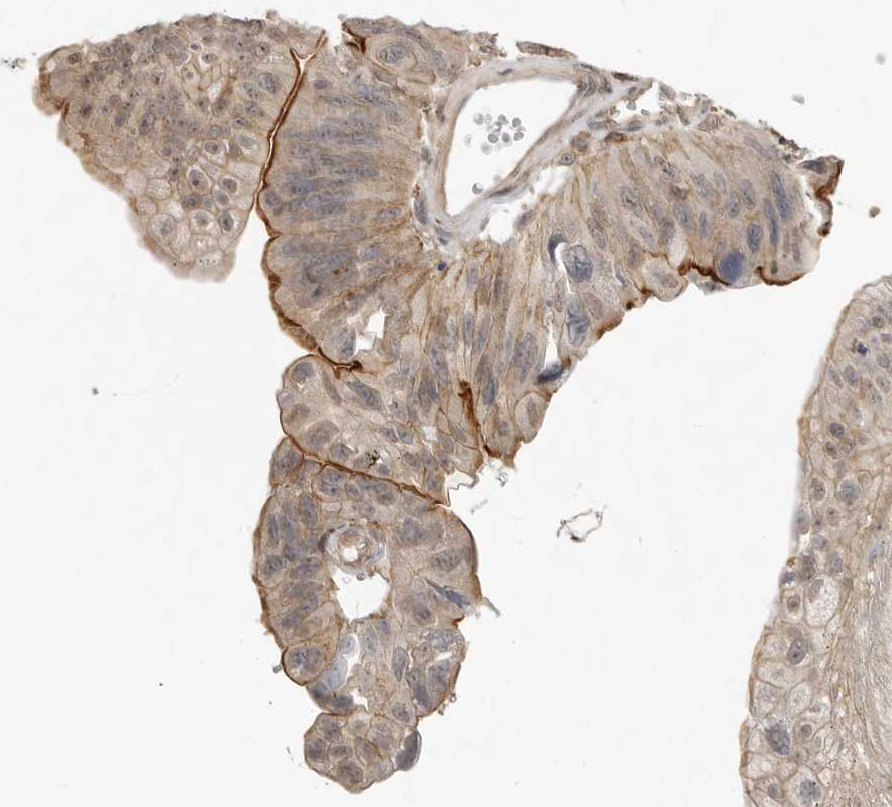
{"staining": {"intensity": "moderate", "quantity": "<25%", "location": "cytoplasmic/membranous"}, "tissue": "stomach cancer", "cell_type": "Tumor cells", "image_type": "cancer", "snomed": [{"axis": "morphology", "description": "Adenocarcinoma, NOS"}, {"axis": "topography", "description": "Stomach"}], "caption": "Immunohistochemical staining of stomach cancer reveals low levels of moderate cytoplasmic/membranous protein expression in approximately <25% of tumor cells.", "gene": "GPC2", "patient": {"sex": "male", "age": 59}}